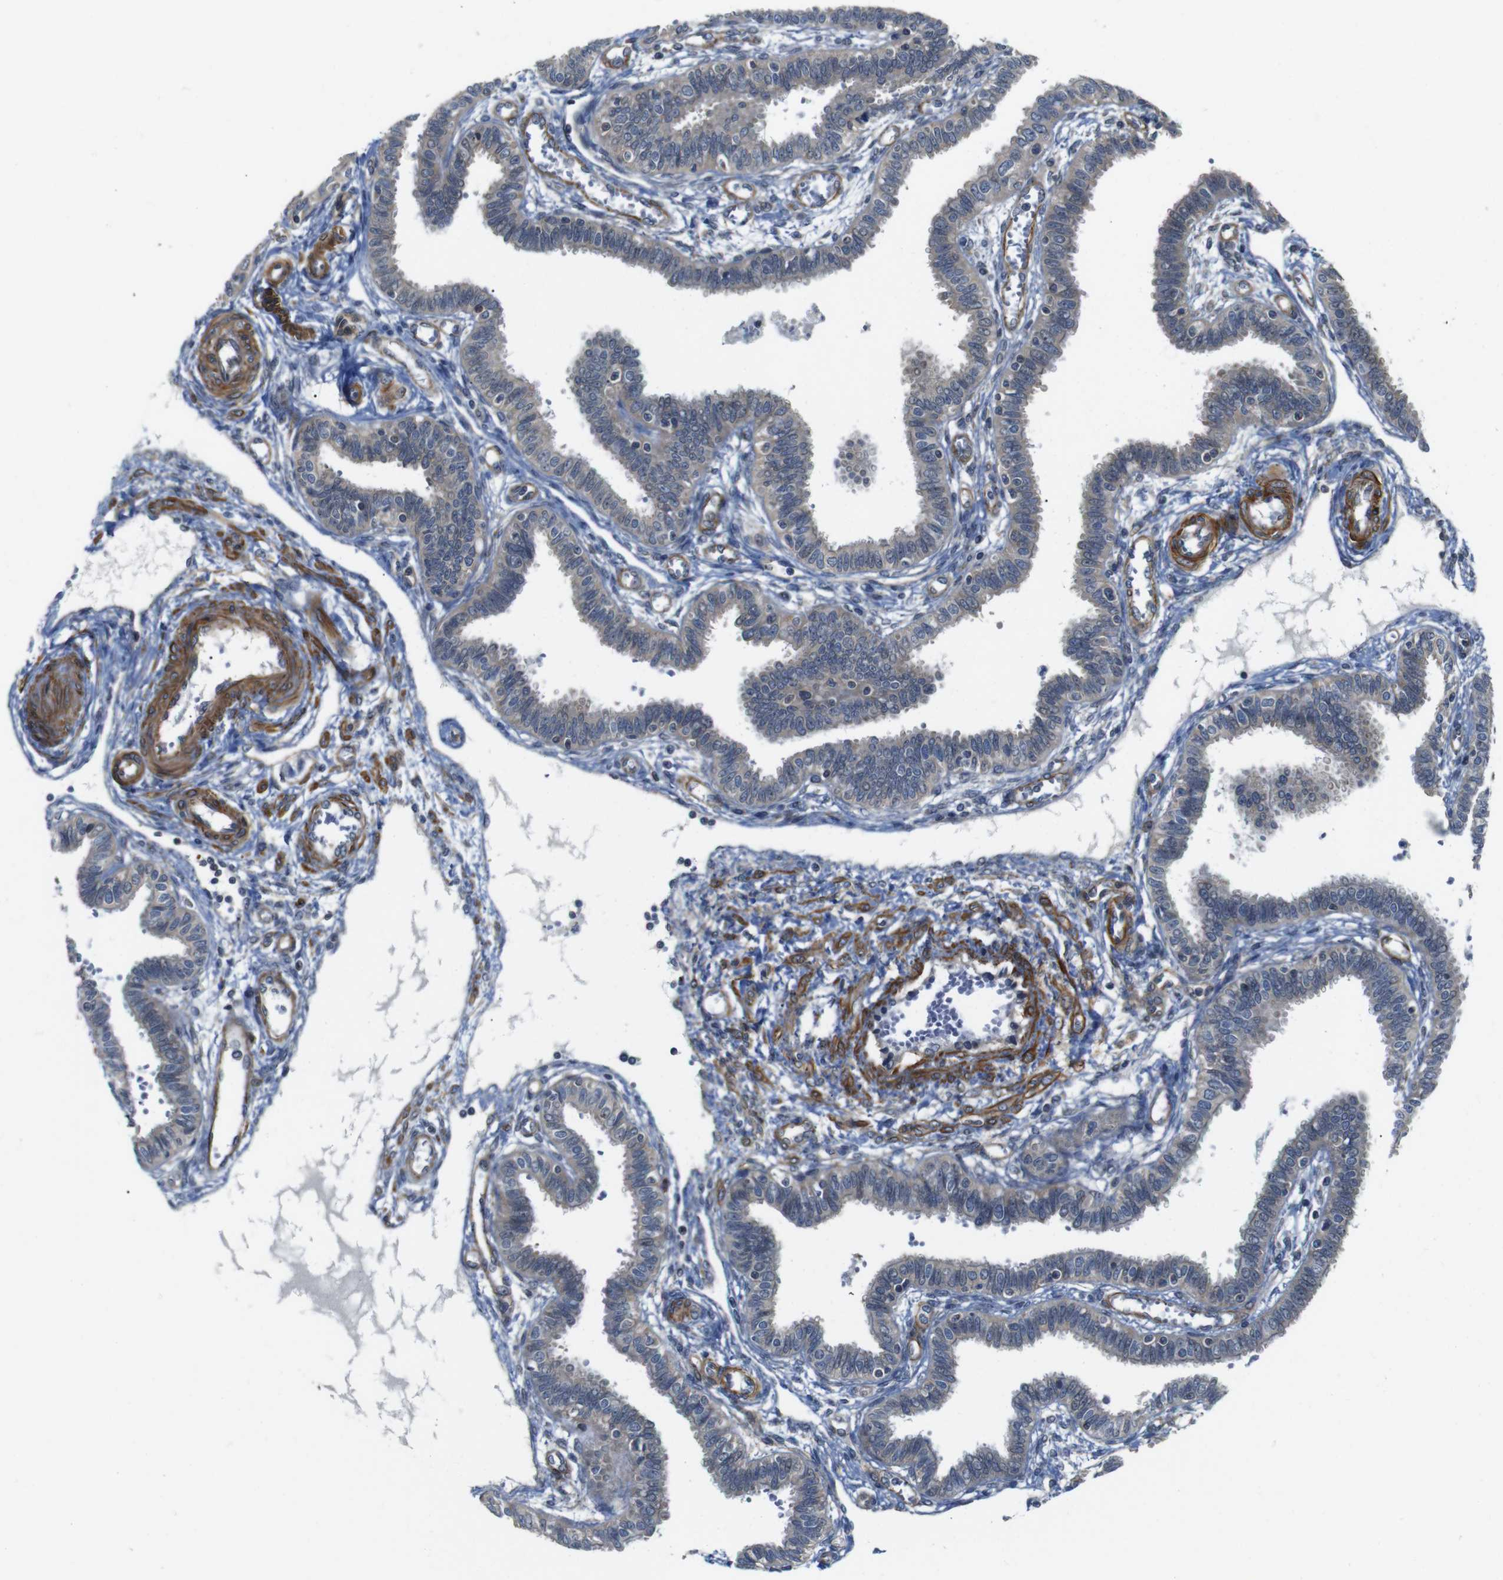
{"staining": {"intensity": "weak", "quantity": "25%-75%", "location": "cytoplasmic/membranous"}, "tissue": "fallopian tube", "cell_type": "Glandular cells", "image_type": "normal", "snomed": [{"axis": "morphology", "description": "Normal tissue, NOS"}, {"axis": "topography", "description": "Fallopian tube"}], "caption": "The immunohistochemical stain shows weak cytoplasmic/membranous staining in glandular cells of unremarkable fallopian tube.", "gene": "GGT7", "patient": {"sex": "female", "age": 32}}